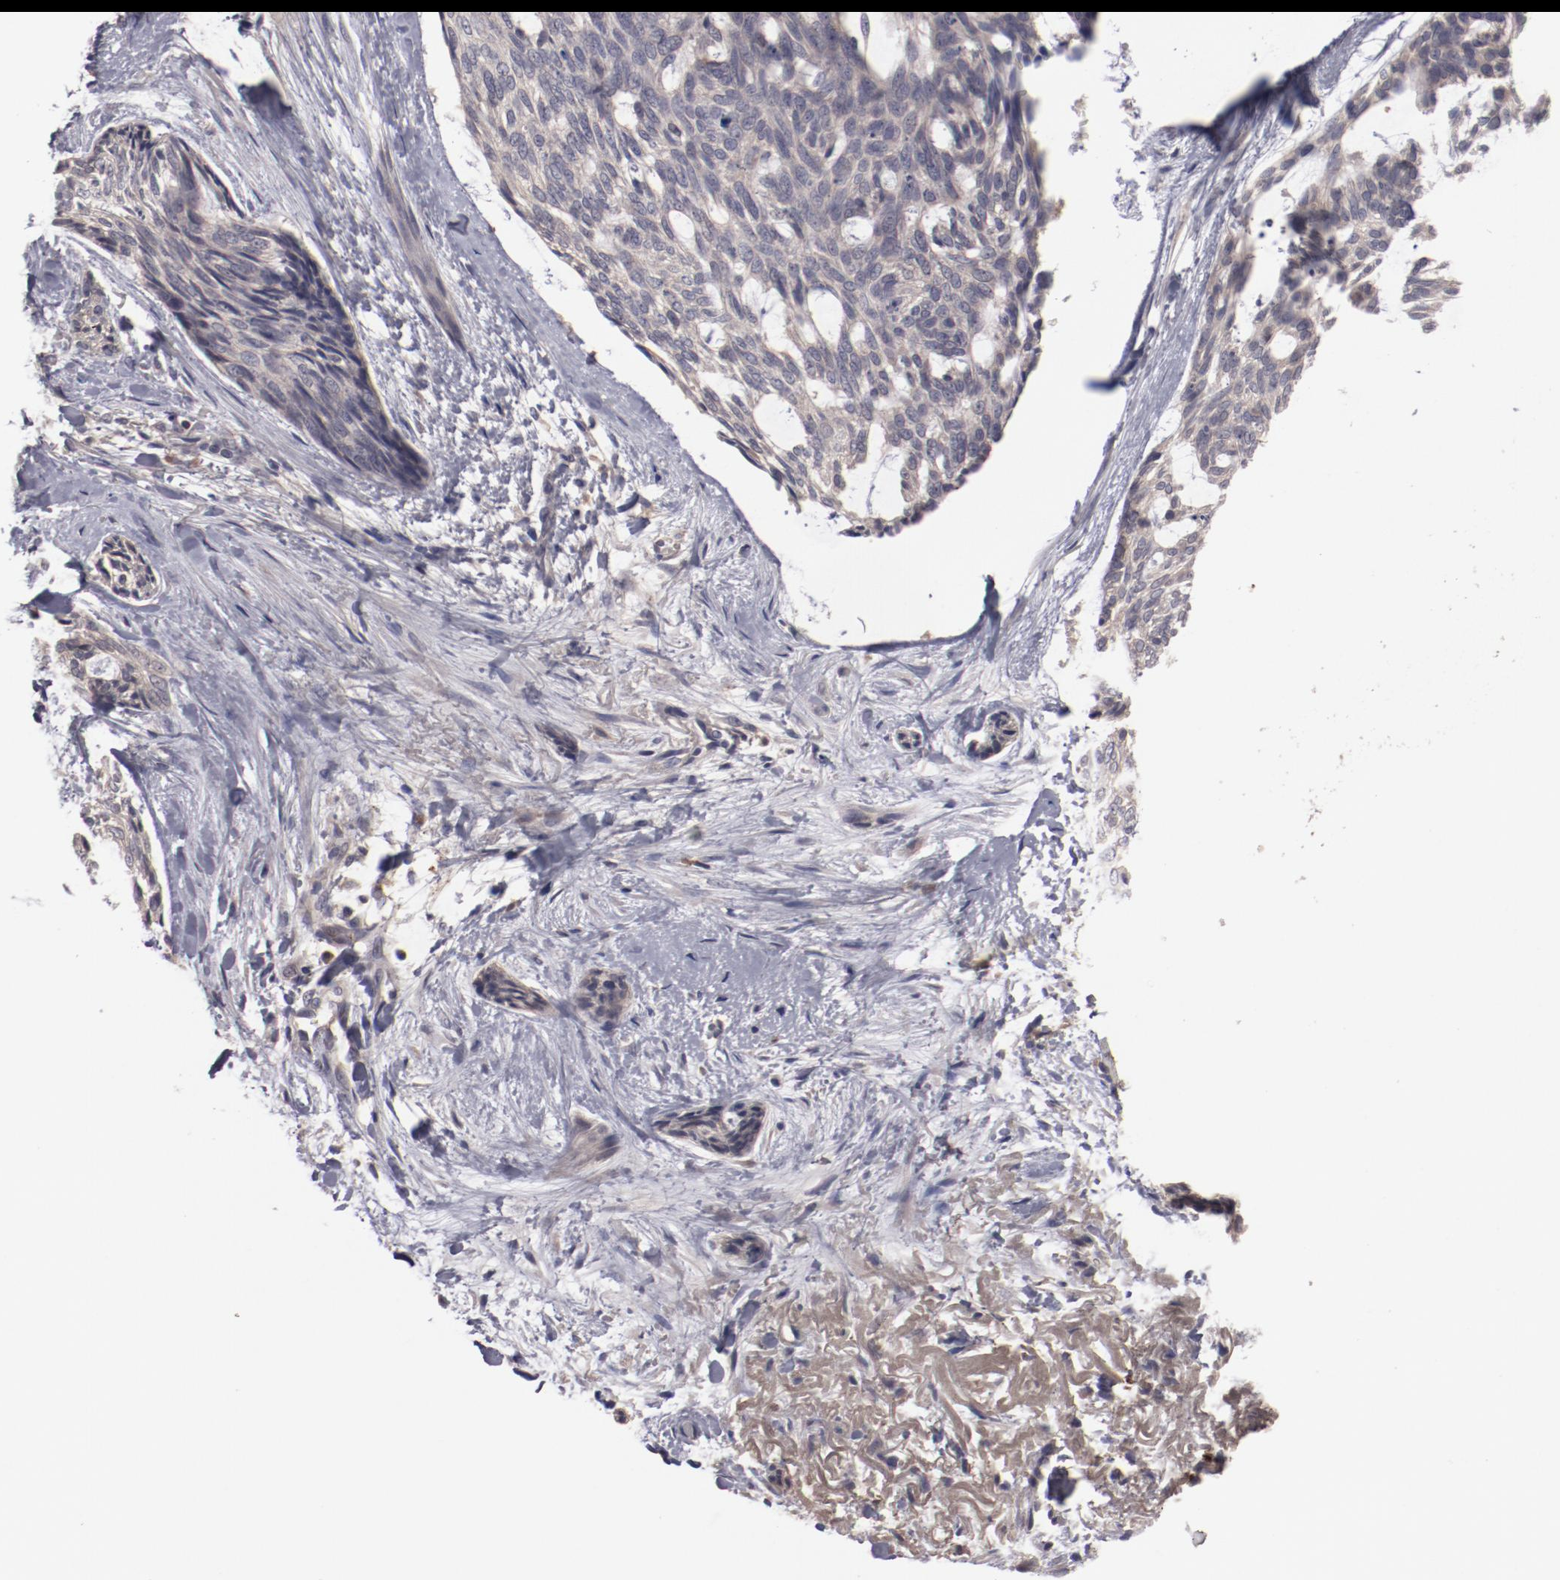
{"staining": {"intensity": "weak", "quantity": ">75%", "location": "cytoplasmic/membranous"}, "tissue": "skin cancer", "cell_type": "Tumor cells", "image_type": "cancer", "snomed": [{"axis": "morphology", "description": "Normal tissue, NOS"}, {"axis": "morphology", "description": "Basal cell carcinoma"}, {"axis": "topography", "description": "Skin"}], "caption": "Human skin cancer stained for a protein (brown) exhibits weak cytoplasmic/membranous positive positivity in approximately >75% of tumor cells.", "gene": "CP", "patient": {"sex": "female", "age": 71}}